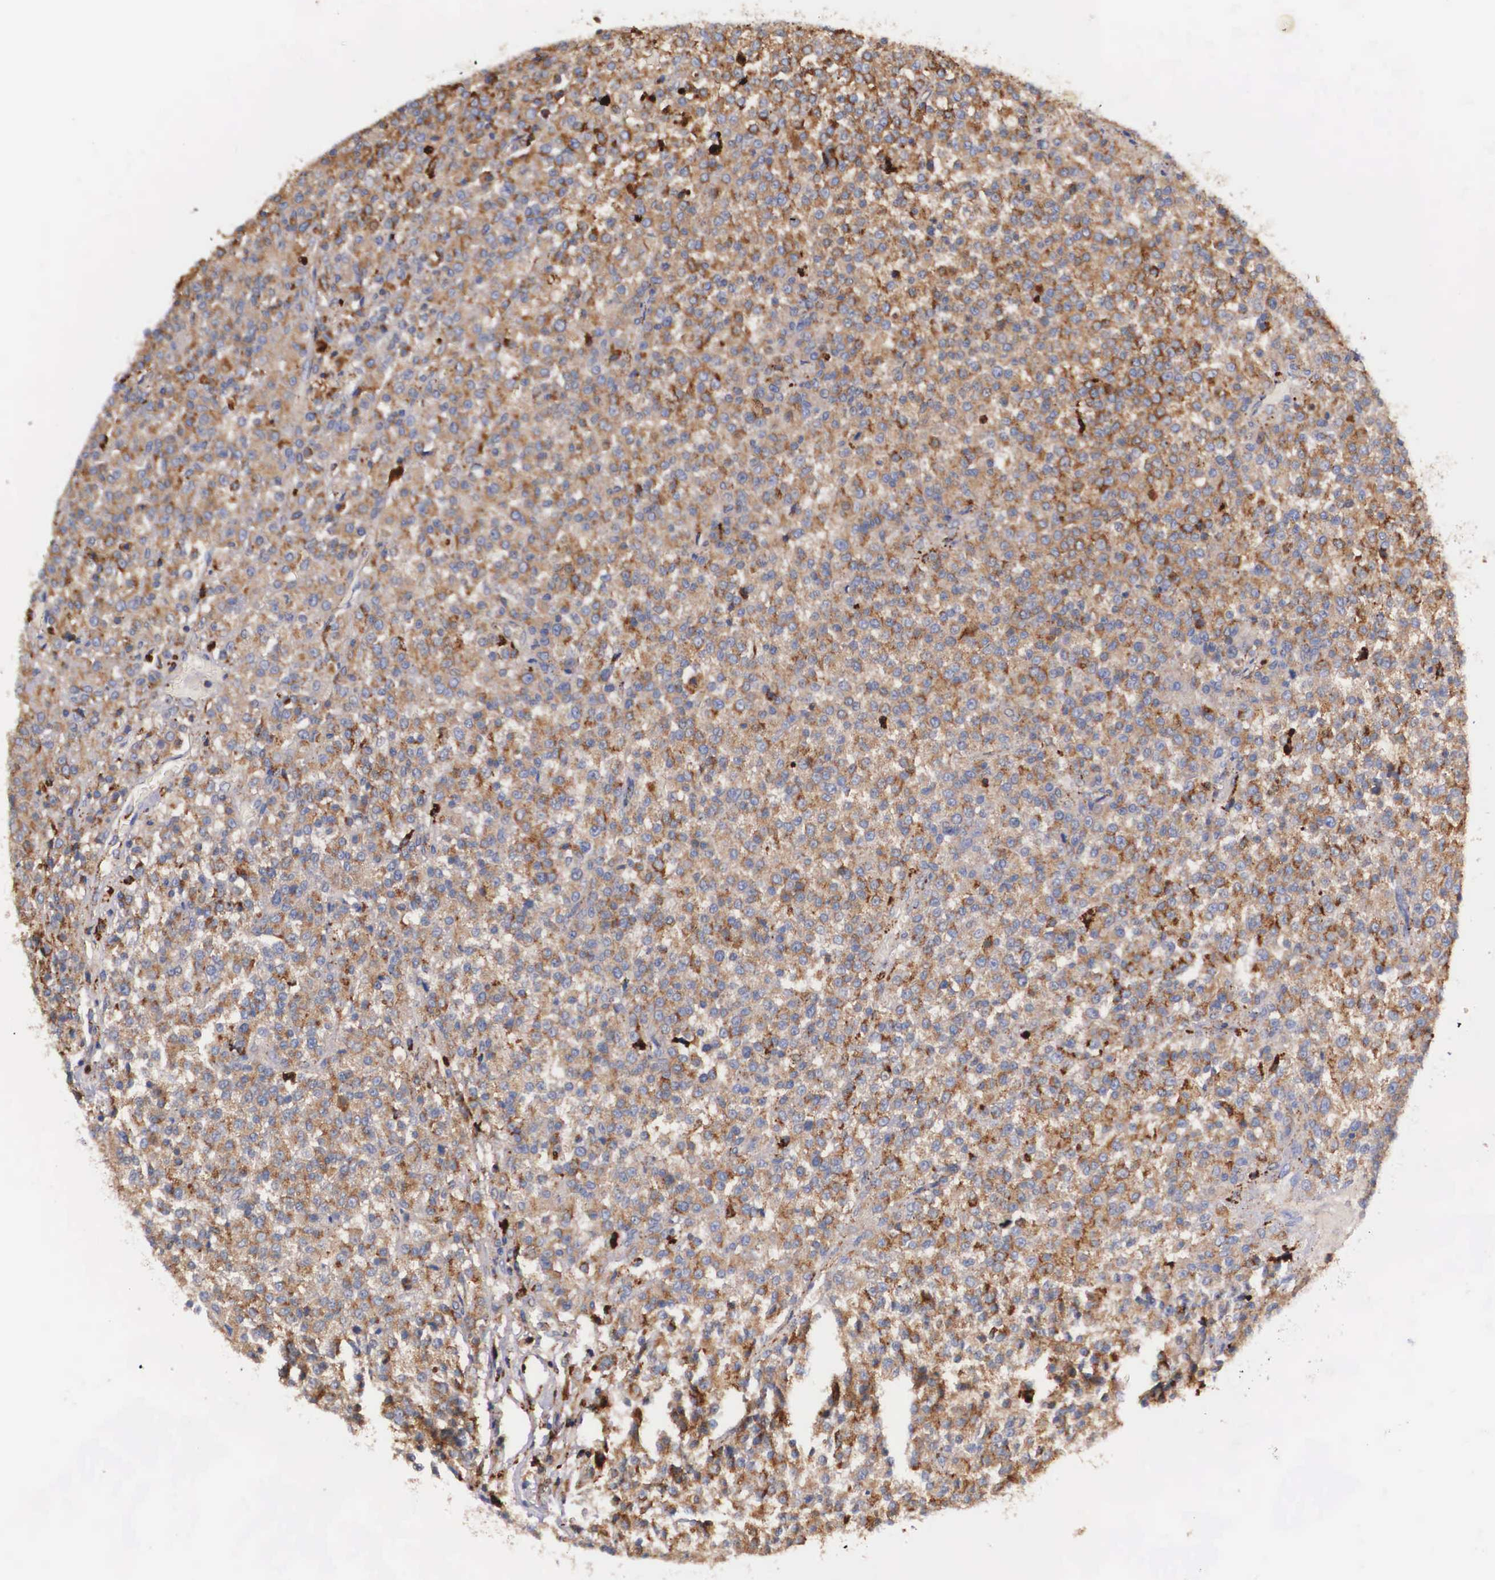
{"staining": {"intensity": "moderate", "quantity": ">75%", "location": "cytoplasmic/membranous"}, "tissue": "testis cancer", "cell_type": "Tumor cells", "image_type": "cancer", "snomed": [{"axis": "morphology", "description": "Seminoma, NOS"}, {"axis": "topography", "description": "Testis"}], "caption": "Tumor cells reveal moderate cytoplasmic/membranous staining in about >75% of cells in testis seminoma.", "gene": "NAGA", "patient": {"sex": "male", "age": 59}}